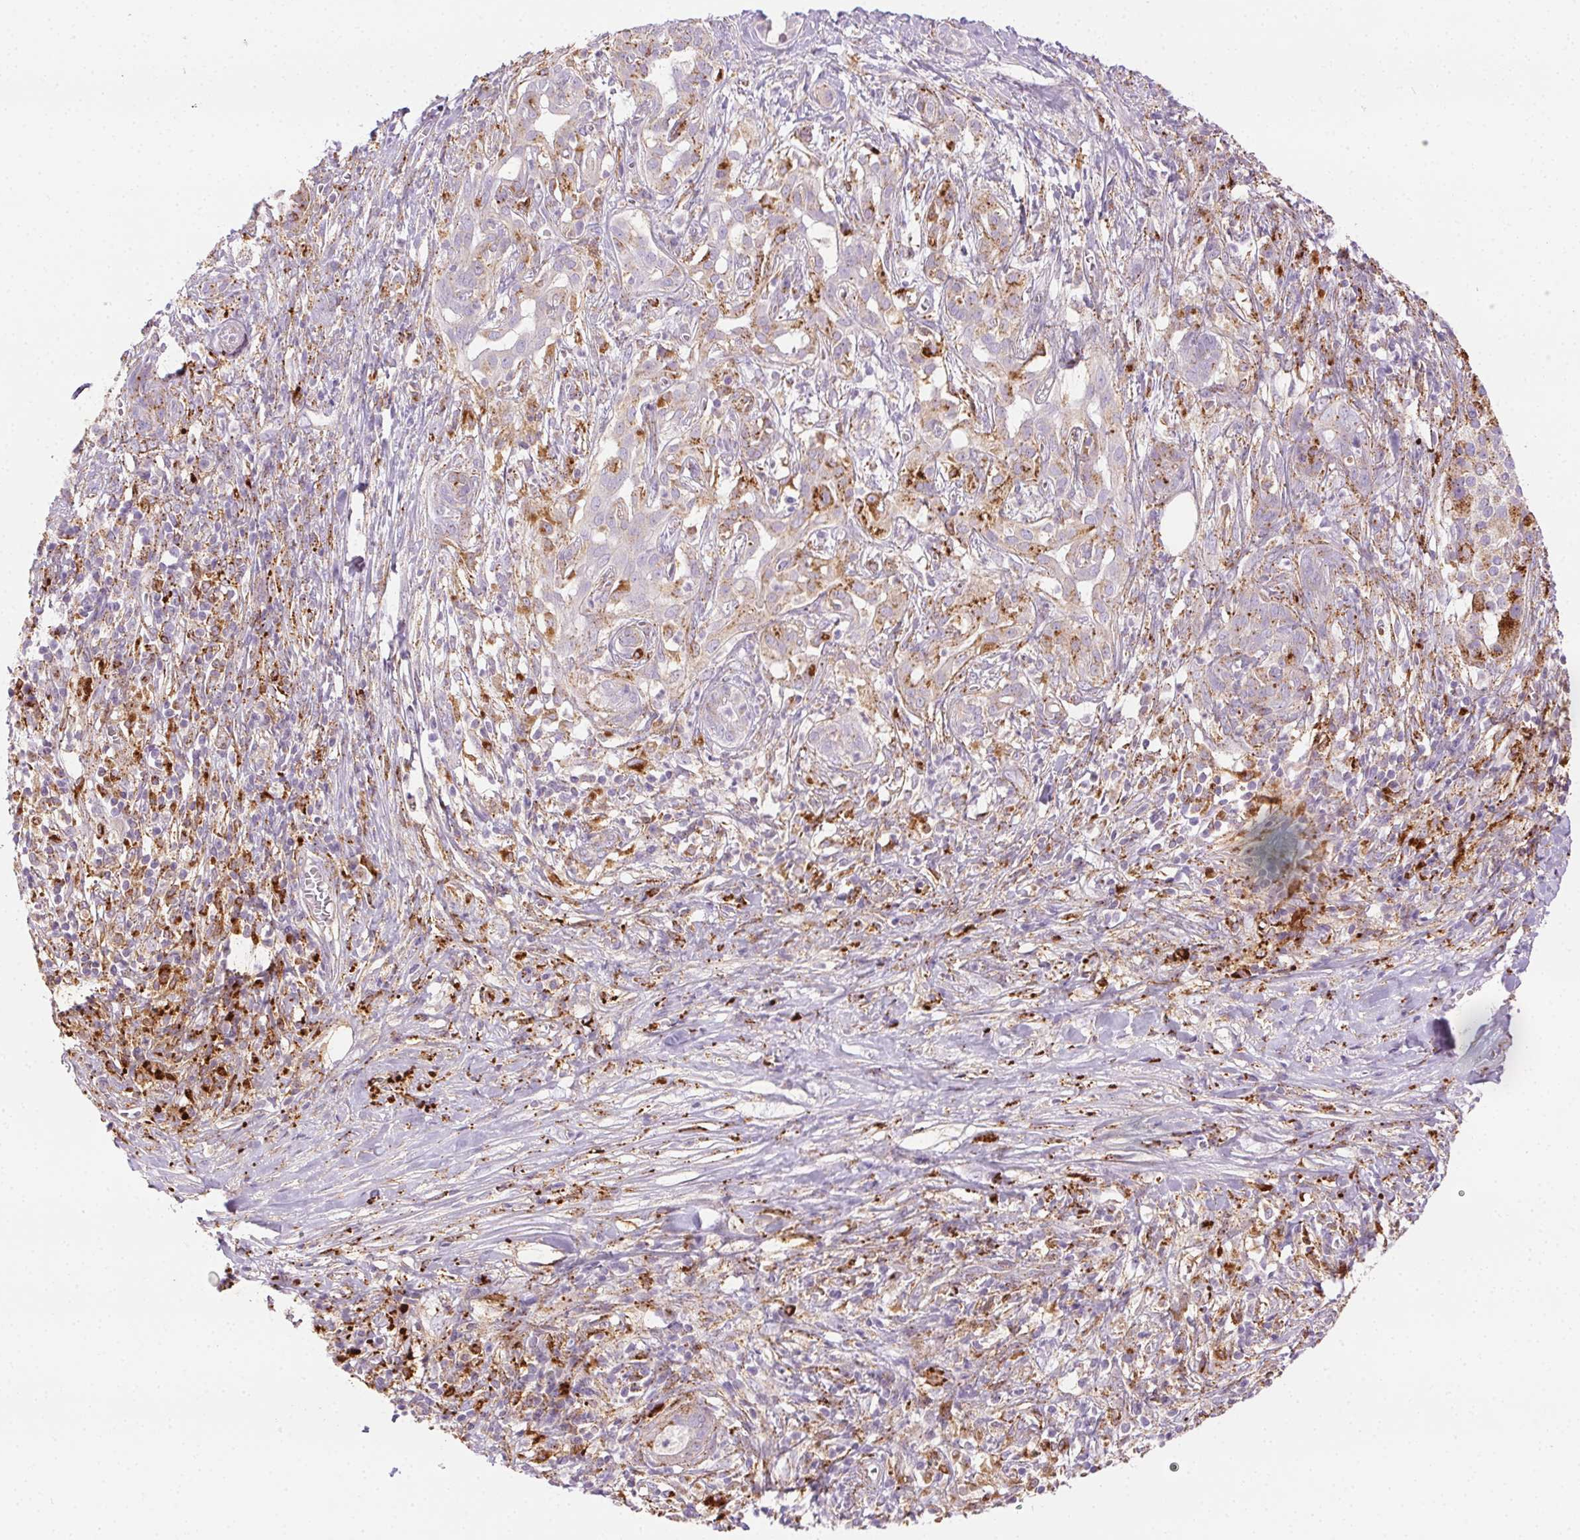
{"staining": {"intensity": "moderate", "quantity": "<25%", "location": "cytoplasmic/membranous"}, "tissue": "pancreatic cancer", "cell_type": "Tumor cells", "image_type": "cancer", "snomed": [{"axis": "morphology", "description": "Adenocarcinoma, NOS"}, {"axis": "topography", "description": "Pancreas"}], "caption": "A brown stain labels moderate cytoplasmic/membranous expression of a protein in human pancreatic adenocarcinoma tumor cells. (DAB (3,3'-diaminobenzidine) IHC, brown staining for protein, blue staining for nuclei).", "gene": "SCPEP1", "patient": {"sex": "male", "age": 61}}